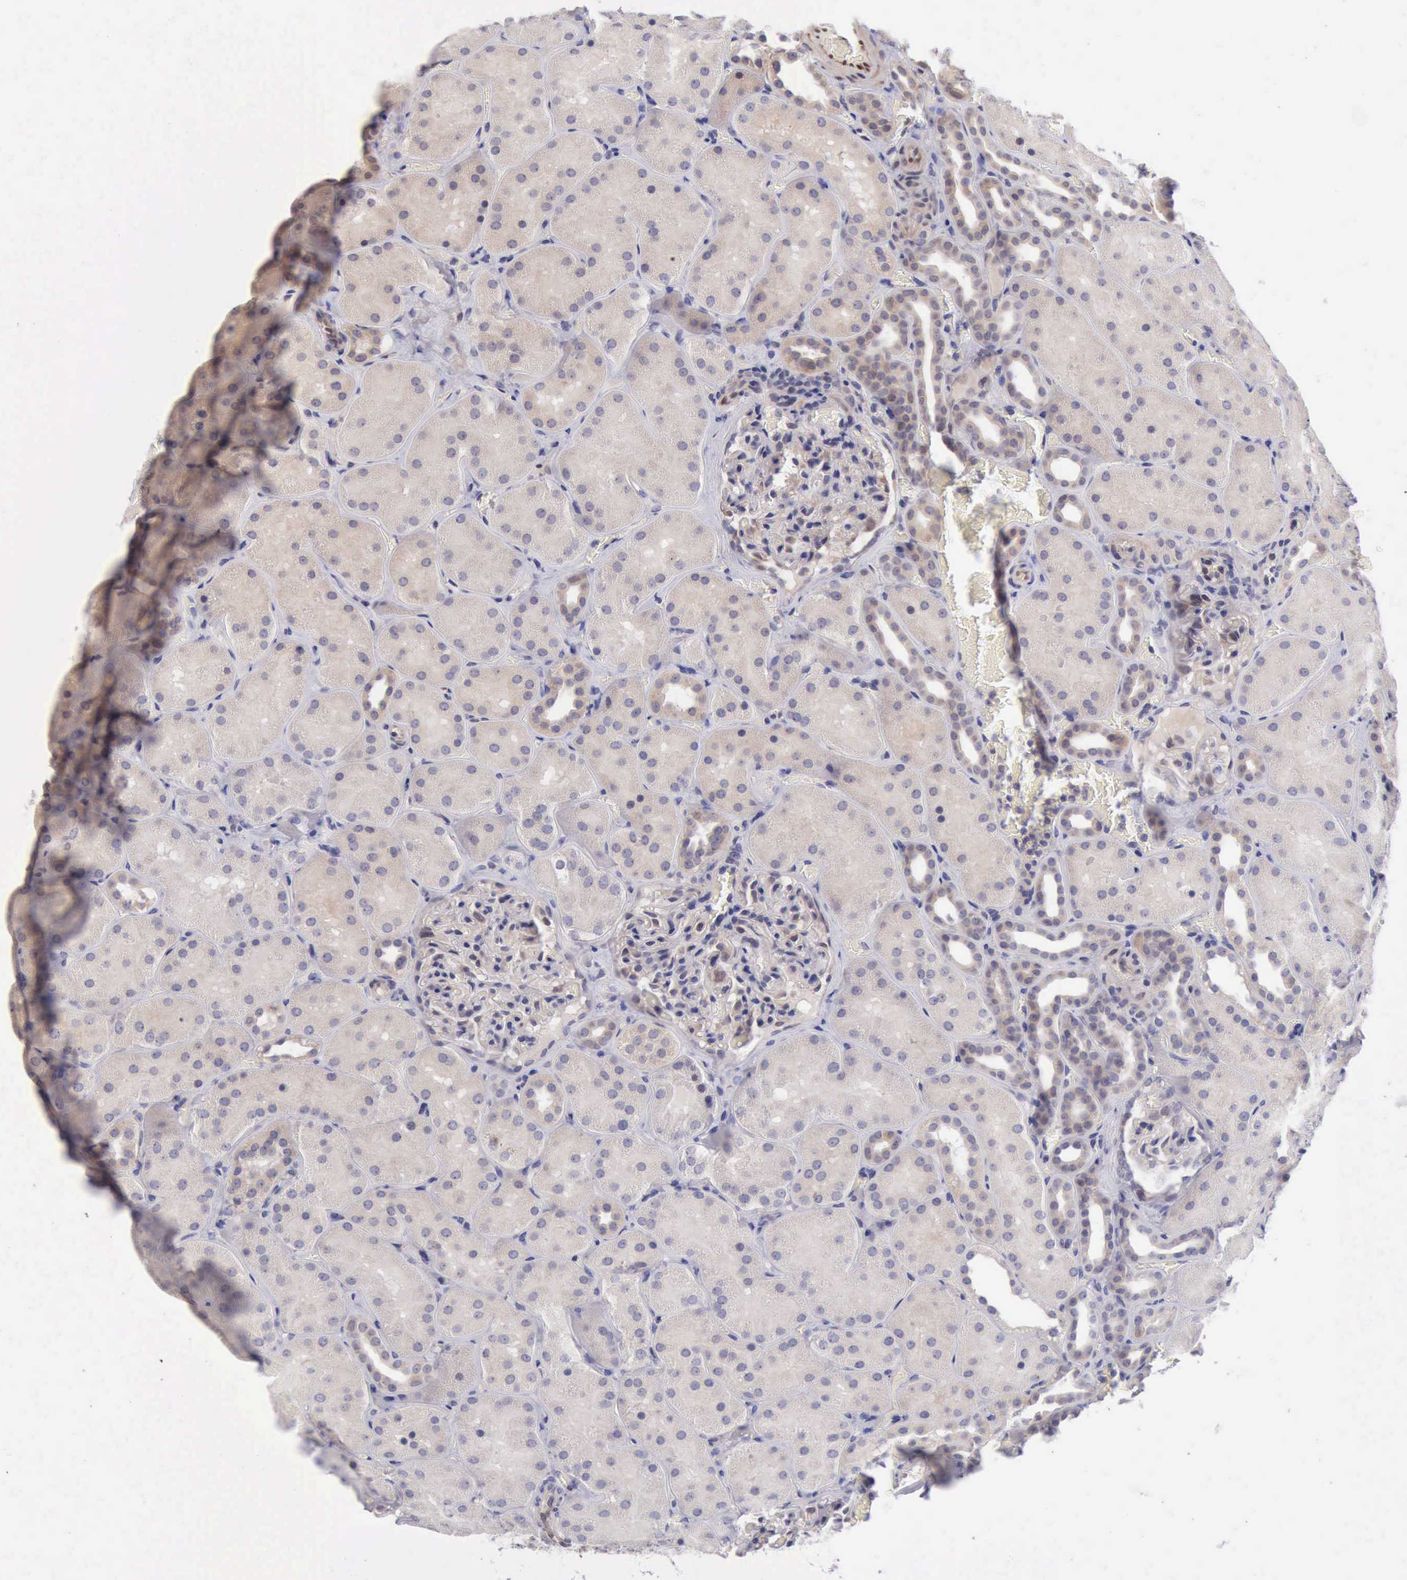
{"staining": {"intensity": "weak", "quantity": "25%-75%", "location": "cytoplasmic/membranous,nuclear"}, "tissue": "kidney", "cell_type": "Cells in glomeruli", "image_type": "normal", "snomed": [{"axis": "morphology", "description": "Normal tissue, NOS"}, {"axis": "topography", "description": "Kidney"}], "caption": "IHC (DAB) staining of benign human kidney shows weak cytoplasmic/membranous,nuclear protein staining in about 25%-75% of cells in glomeruli. The staining was performed using DAB, with brown indicating positive protein expression. Nuclei are stained blue with hematoxylin.", "gene": "DNAJB7", "patient": {"sex": "male", "age": 28}}